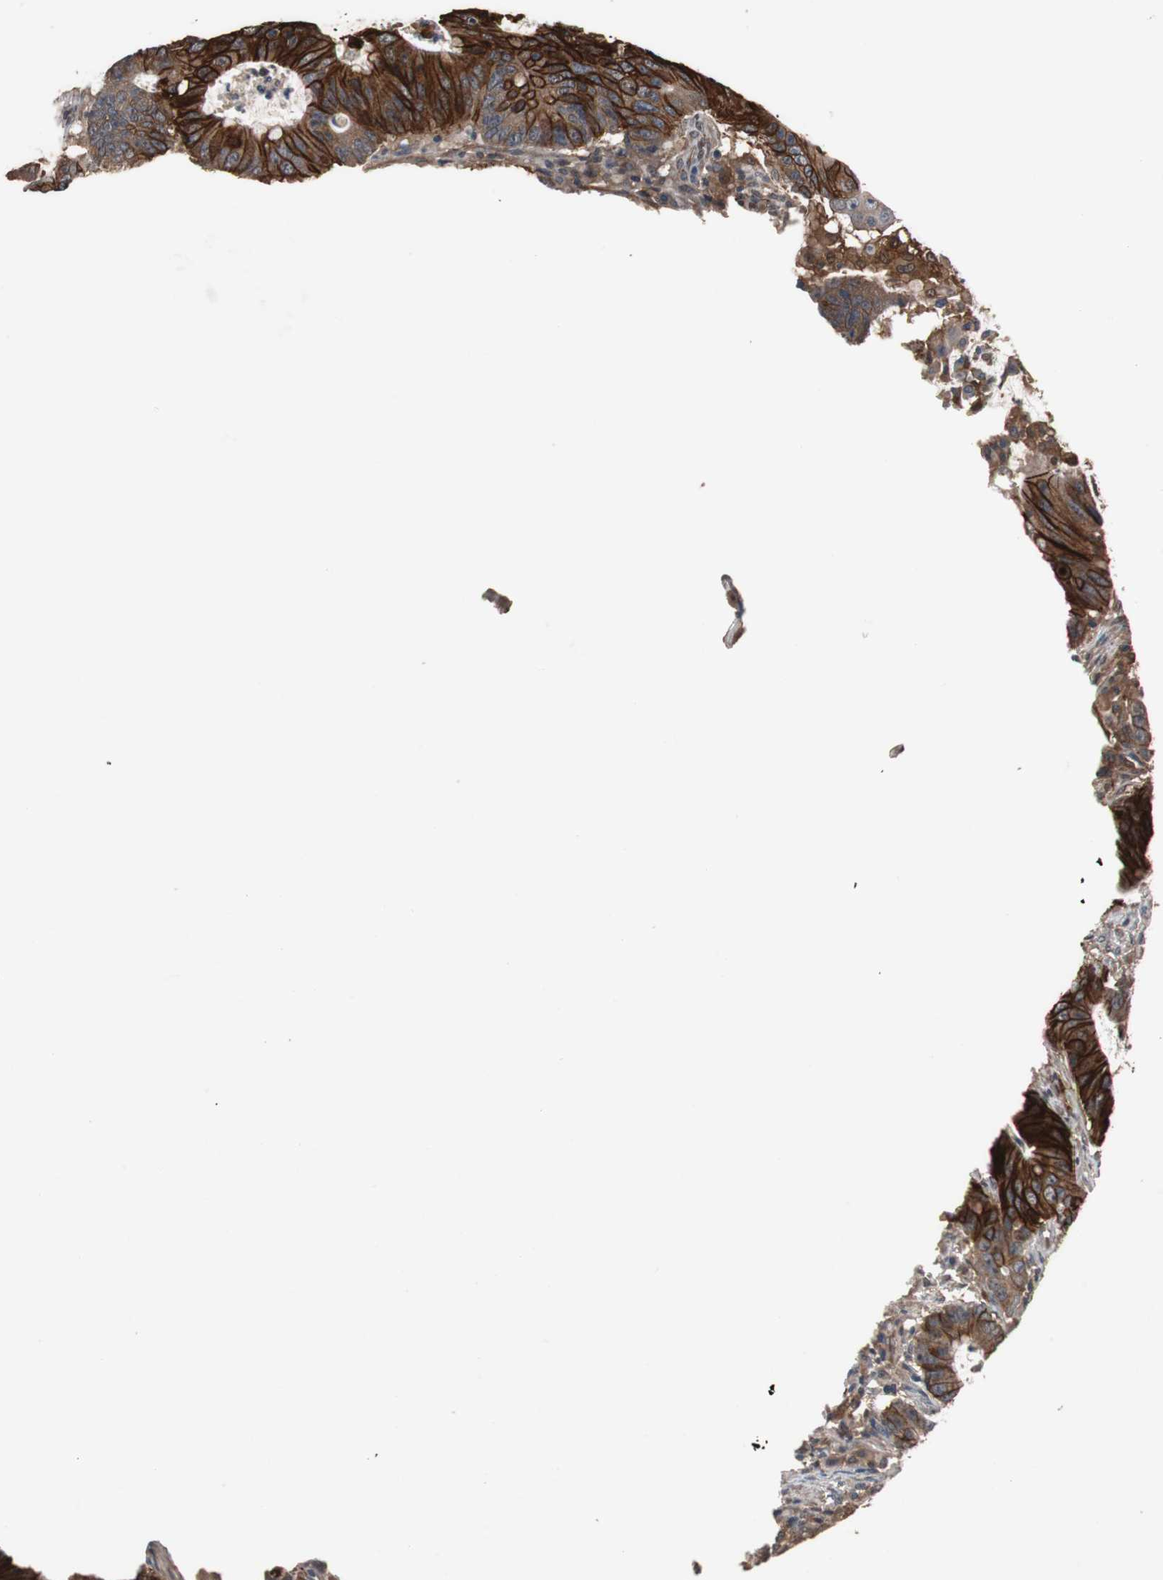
{"staining": {"intensity": "strong", "quantity": ">75%", "location": "cytoplasmic/membranous"}, "tissue": "colorectal cancer", "cell_type": "Tumor cells", "image_type": "cancer", "snomed": [{"axis": "morphology", "description": "Adenocarcinoma, NOS"}, {"axis": "topography", "description": "Colon"}], "caption": "There is high levels of strong cytoplasmic/membranous positivity in tumor cells of colorectal cancer (adenocarcinoma), as demonstrated by immunohistochemical staining (brown color).", "gene": "NDRG1", "patient": {"sex": "male", "age": 45}}